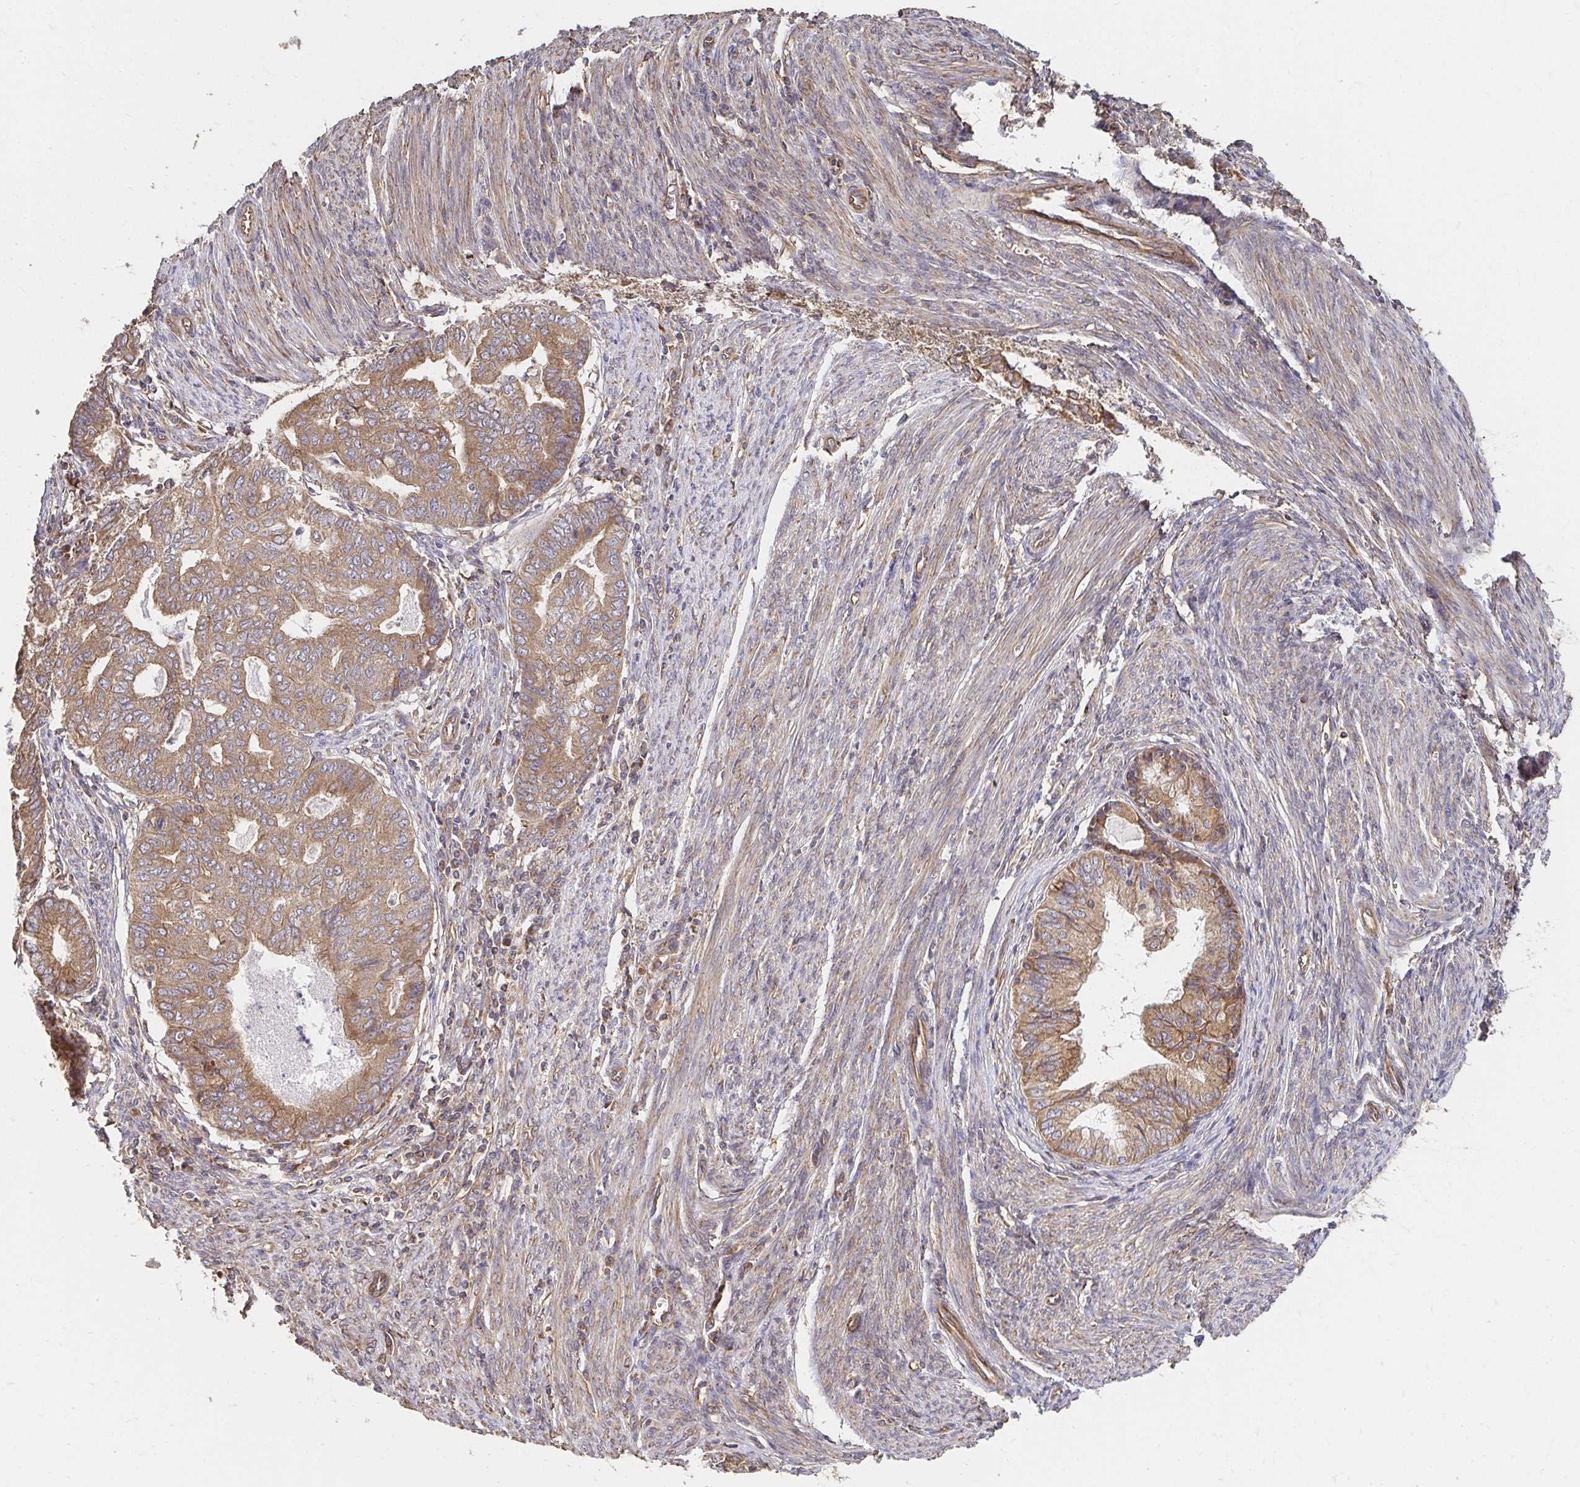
{"staining": {"intensity": "moderate", "quantity": ">75%", "location": "cytoplasmic/membranous"}, "tissue": "endometrial cancer", "cell_type": "Tumor cells", "image_type": "cancer", "snomed": [{"axis": "morphology", "description": "Adenocarcinoma, NOS"}, {"axis": "topography", "description": "Endometrium"}], "caption": "Tumor cells demonstrate medium levels of moderate cytoplasmic/membranous staining in approximately >75% of cells in human adenocarcinoma (endometrial).", "gene": "APBB1", "patient": {"sex": "female", "age": 79}}